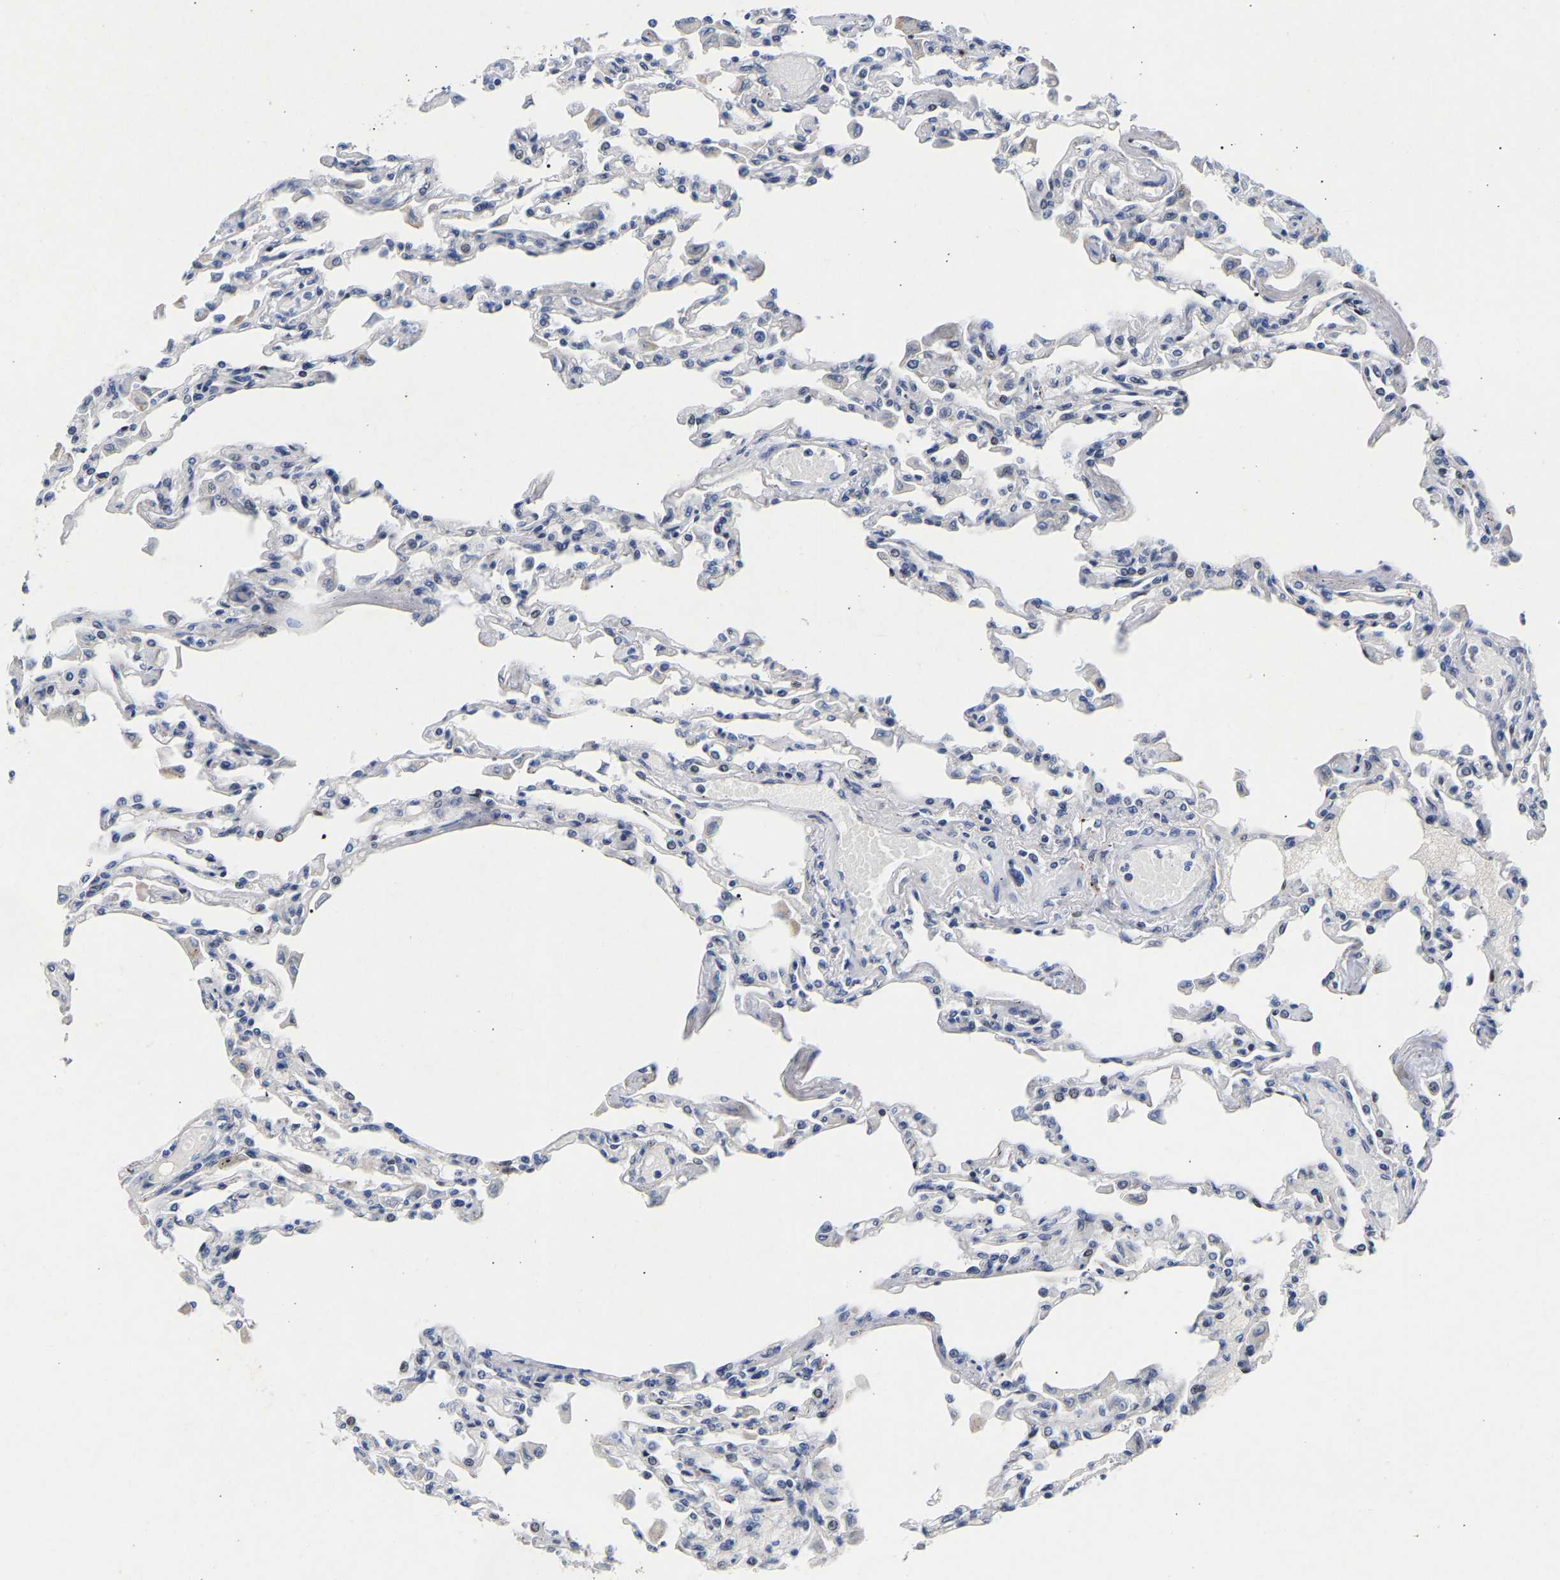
{"staining": {"intensity": "negative", "quantity": "none", "location": "none"}, "tissue": "lung", "cell_type": "Alveolar cells", "image_type": "normal", "snomed": [{"axis": "morphology", "description": "Normal tissue, NOS"}, {"axis": "topography", "description": "Bronchus"}, {"axis": "topography", "description": "Lung"}], "caption": "Immunohistochemistry micrograph of normal lung stained for a protein (brown), which exhibits no staining in alveolar cells.", "gene": "CCDC6", "patient": {"sex": "female", "age": 49}}